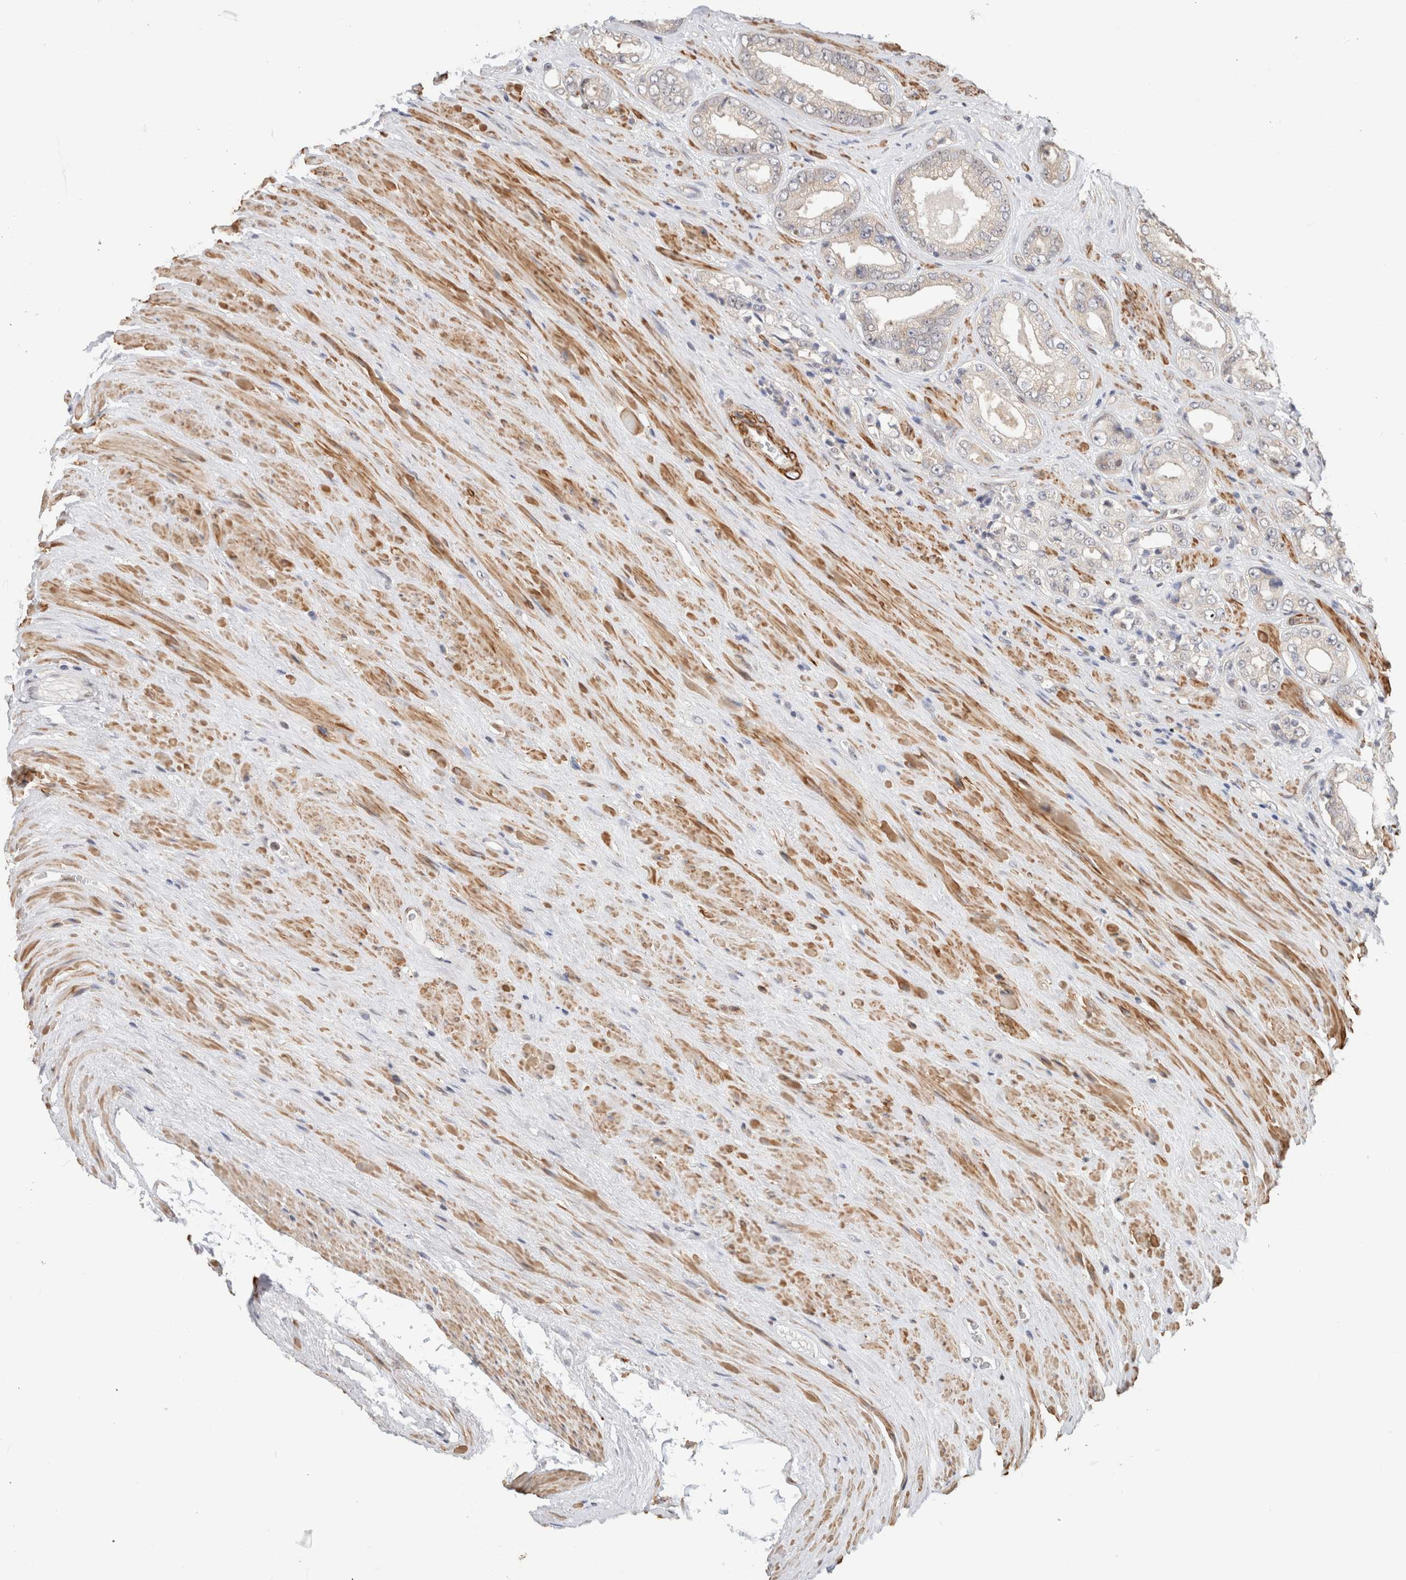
{"staining": {"intensity": "negative", "quantity": "none", "location": "none"}, "tissue": "prostate cancer", "cell_type": "Tumor cells", "image_type": "cancer", "snomed": [{"axis": "morphology", "description": "Adenocarcinoma, High grade"}, {"axis": "topography", "description": "Prostate"}], "caption": "Tumor cells show no significant staining in prostate cancer (adenocarcinoma (high-grade)). (Brightfield microscopy of DAB (3,3'-diaminobenzidine) immunohistochemistry (IHC) at high magnification).", "gene": "ID3", "patient": {"sex": "male", "age": 61}}